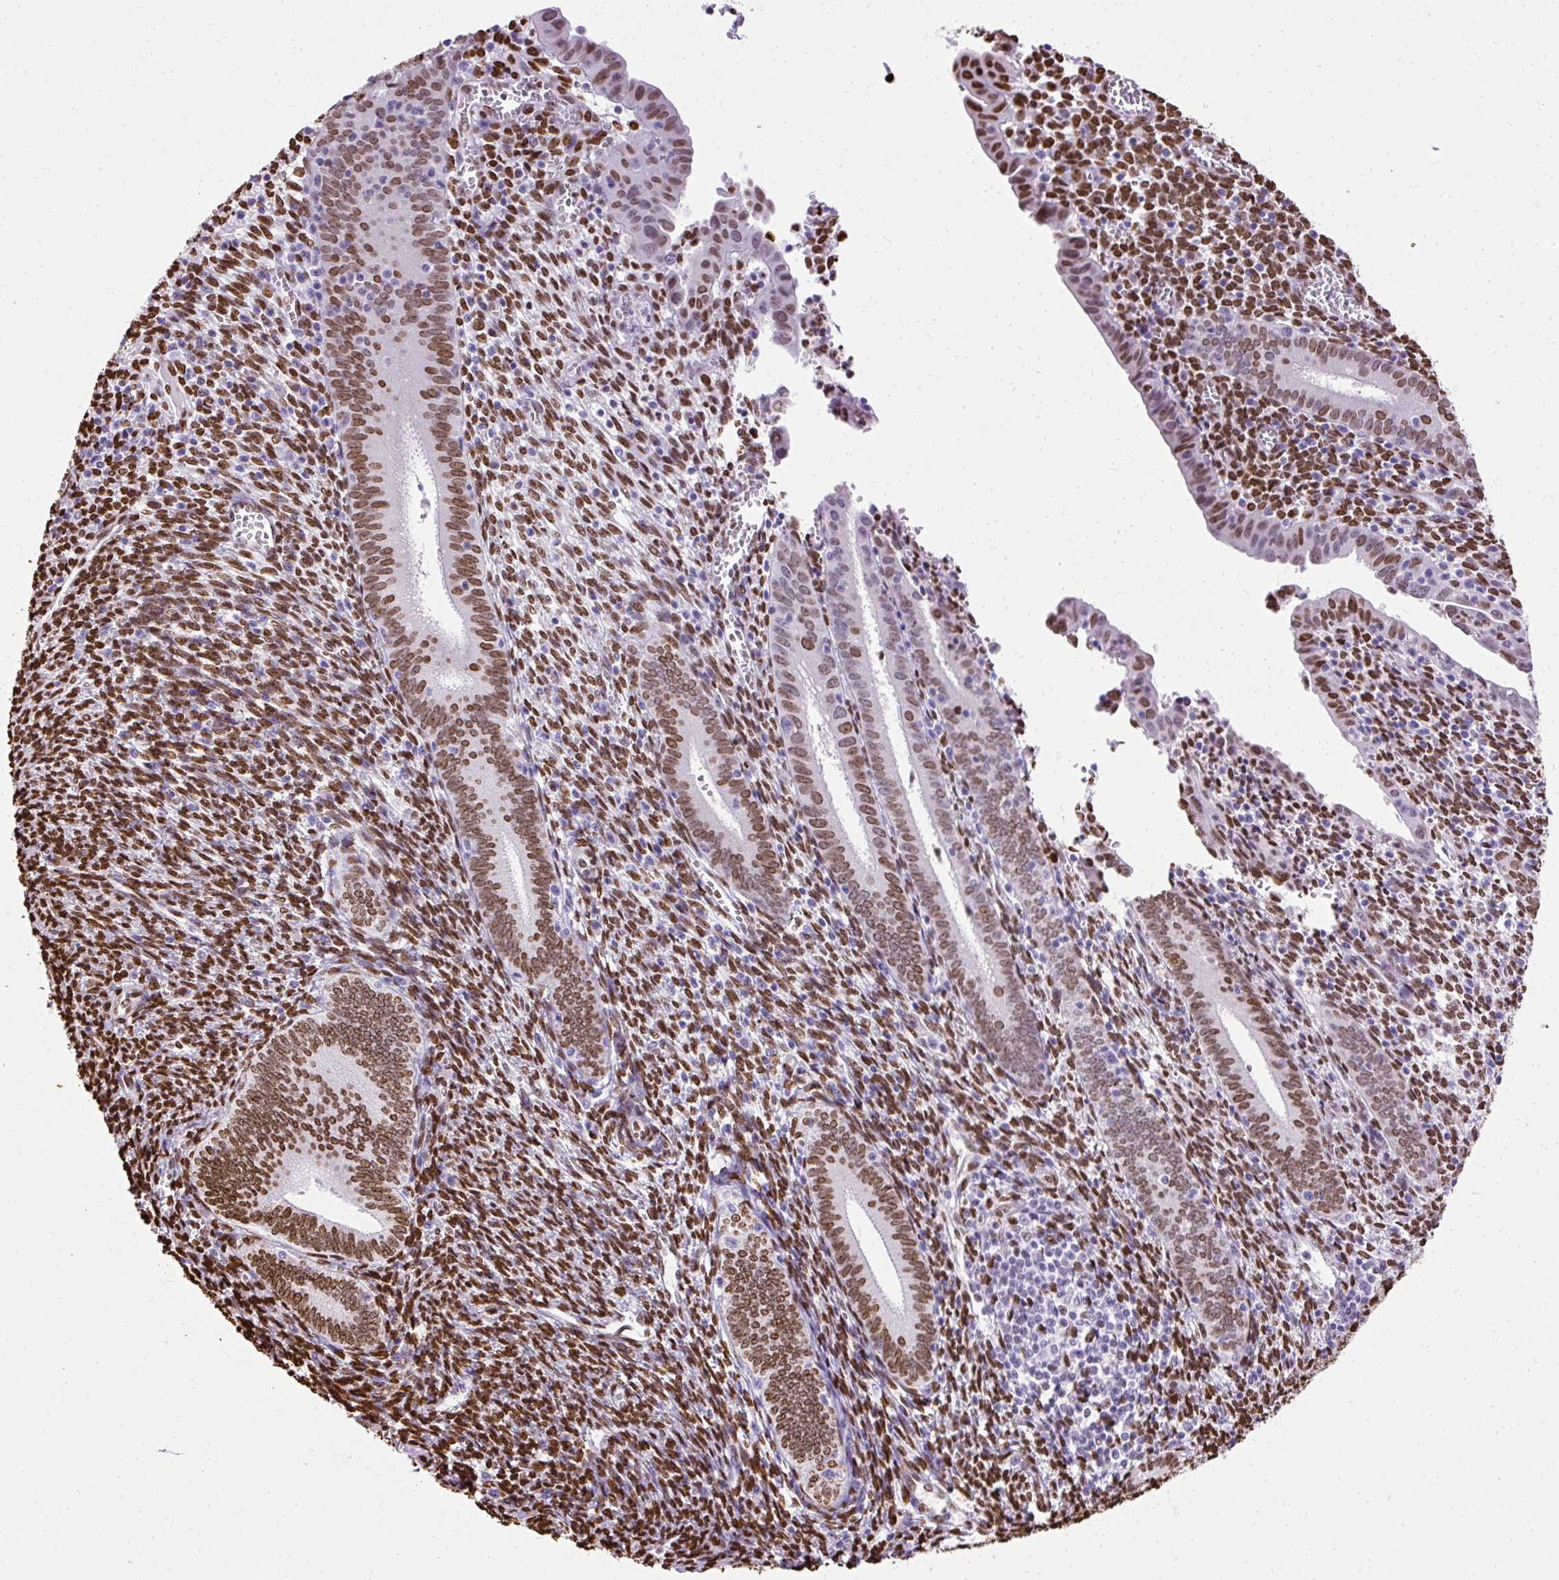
{"staining": {"intensity": "strong", "quantity": ">75%", "location": "nuclear"}, "tissue": "endometrium", "cell_type": "Cells in endometrial stroma", "image_type": "normal", "snomed": [{"axis": "morphology", "description": "Normal tissue, NOS"}, {"axis": "topography", "description": "Endometrium"}], "caption": "Protein analysis of normal endometrium reveals strong nuclear expression in about >75% of cells in endometrial stroma. Nuclei are stained in blue.", "gene": "TMEM184C", "patient": {"sex": "female", "age": 41}}